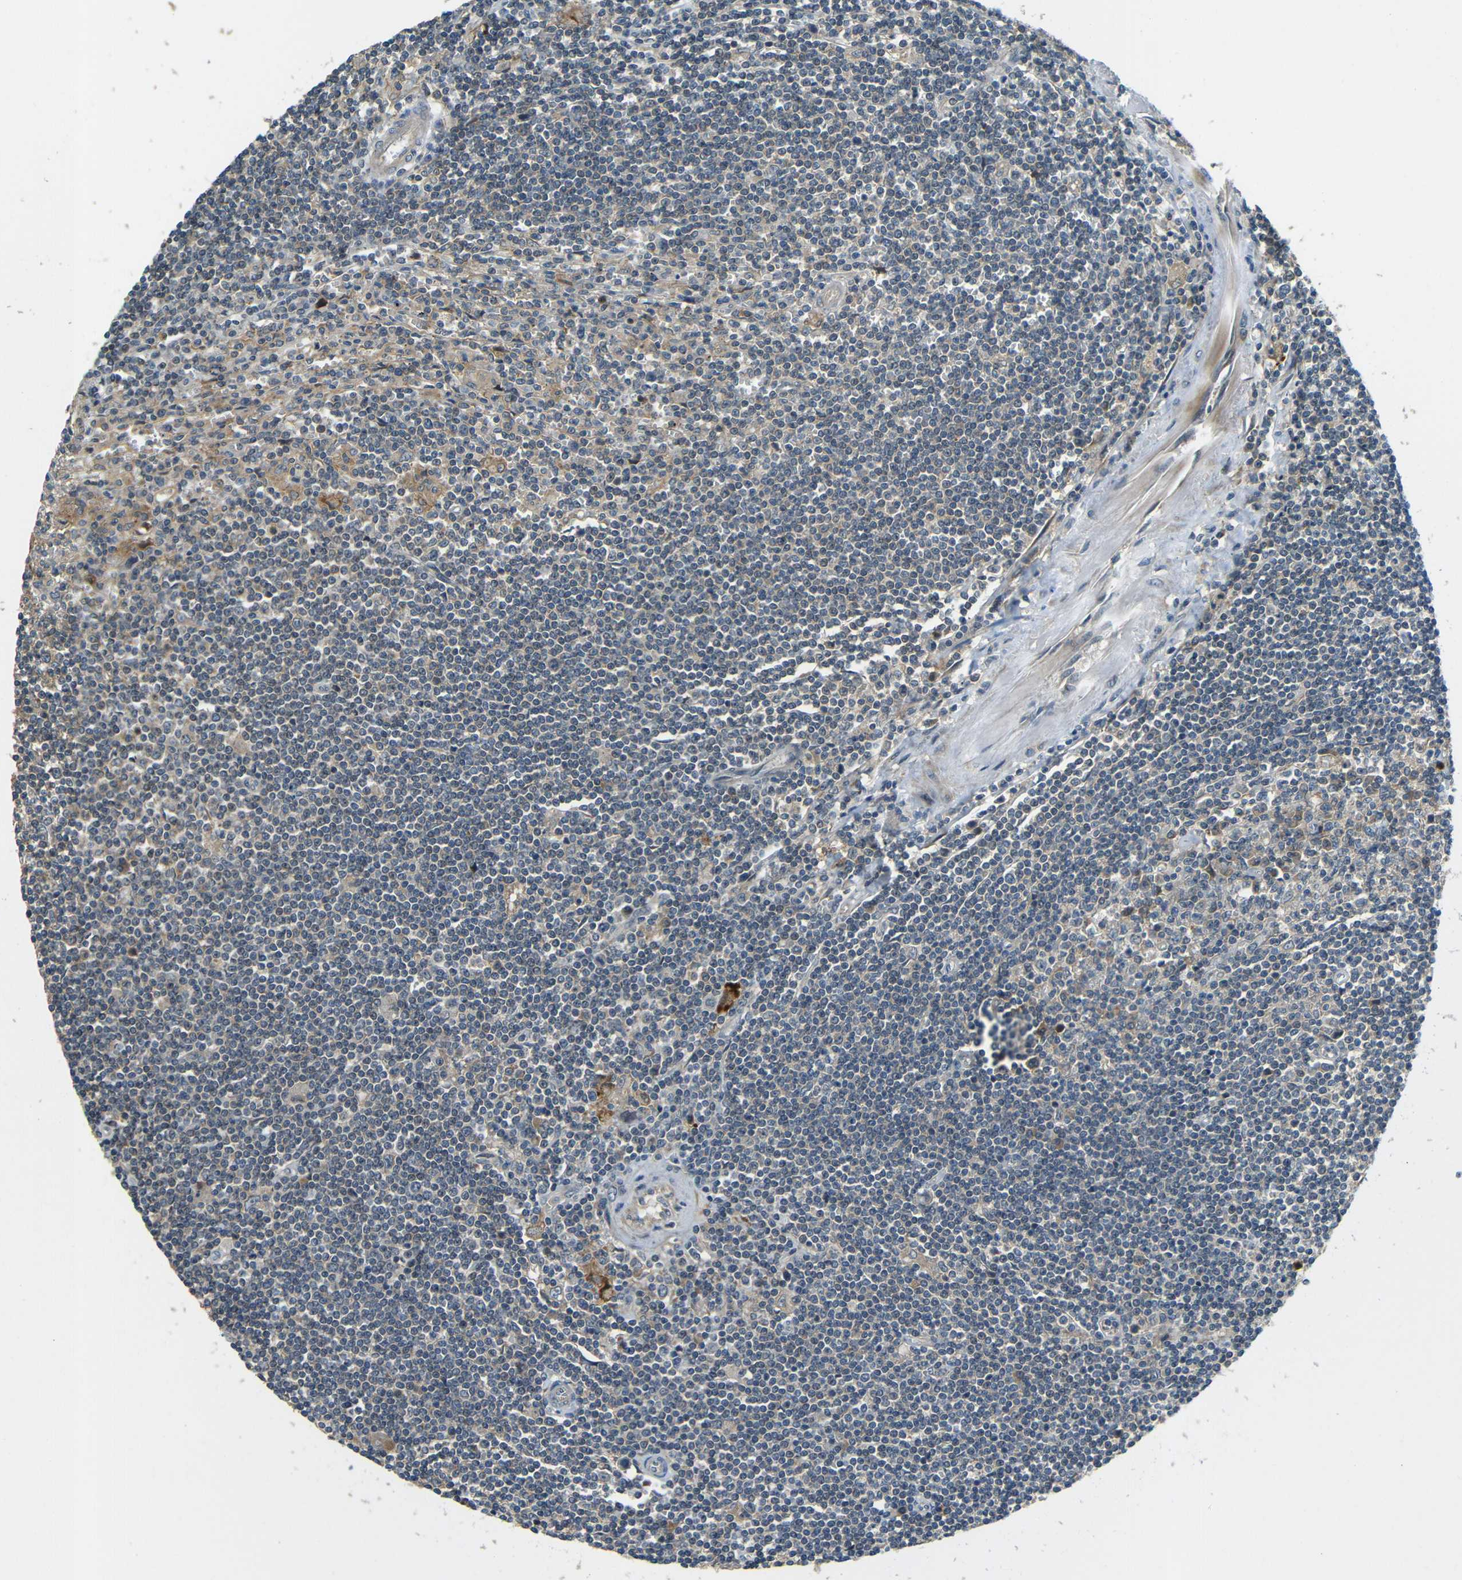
{"staining": {"intensity": "negative", "quantity": "none", "location": "none"}, "tissue": "lymphoma", "cell_type": "Tumor cells", "image_type": "cancer", "snomed": [{"axis": "morphology", "description": "Malignant lymphoma, non-Hodgkin's type, Low grade"}, {"axis": "topography", "description": "Spleen"}], "caption": "Immunohistochemistry (IHC) photomicrograph of lymphoma stained for a protein (brown), which displays no expression in tumor cells.", "gene": "FNDC3A", "patient": {"sex": "male", "age": 76}}